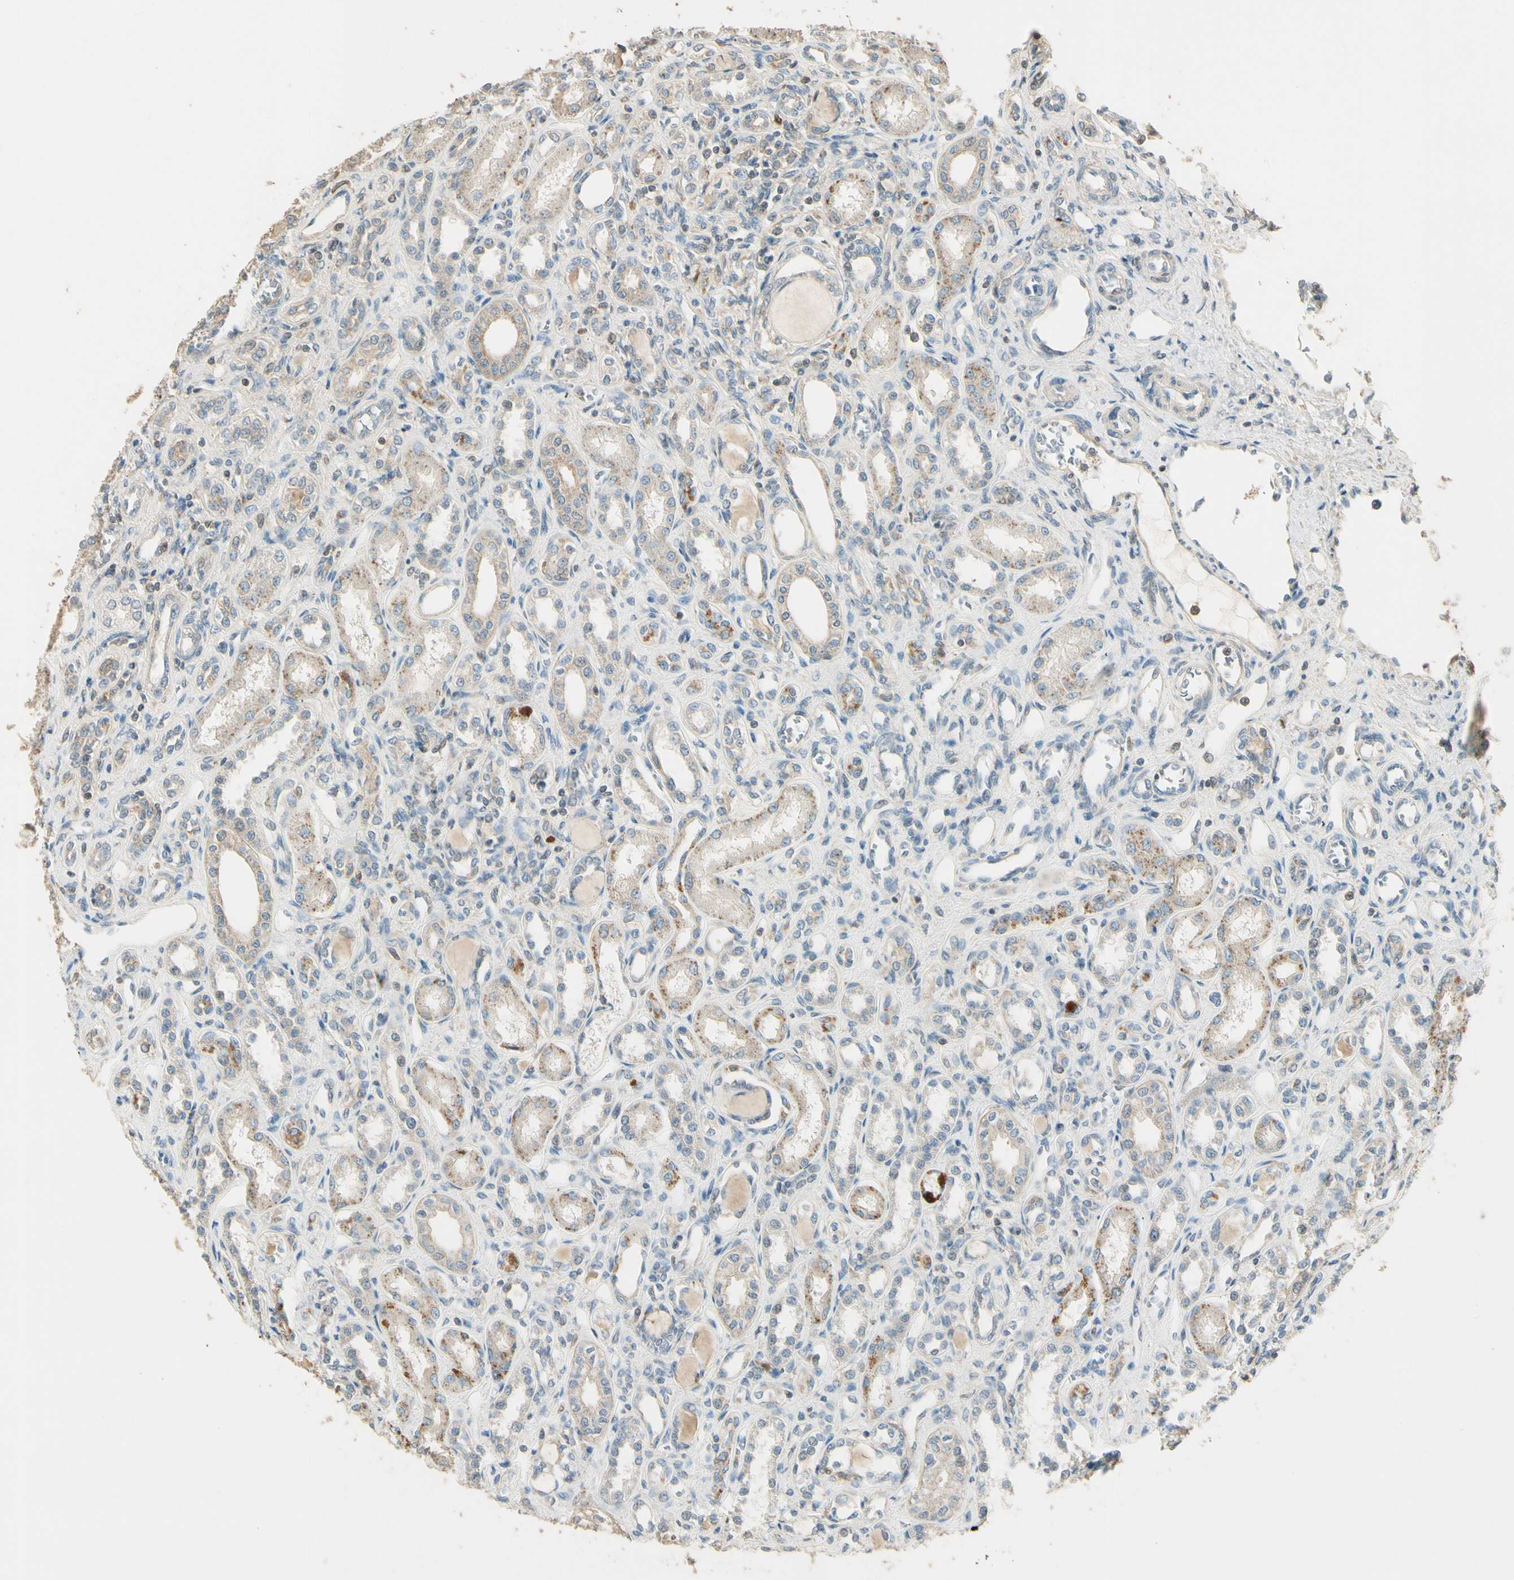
{"staining": {"intensity": "weak", "quantity": "25%-75%", "location": "cytoplasmic/membranous"}, "tissue": "kidney", "cell_type": "Cells in glomeruli", "image_type": "normal", "snomed": [{"axis": "morphology", "description": "Normal tissue, NOS"}, {"axis": "topography", "description": "Kidney"}], "caption": "Immunohistochemistry (IHC) of benign kidney demonstrates low levels of weak cytoplasmic/membranous positivity in about 25%-75% of cells in glomeruli. The protein of interest is stained brown, and the nuclei are stained in blue (DAB (3,3'-diaminobenzidine) IHC with brightfield microscopy, high magnification).", "gene": "PLXNA1", "patient": {"sex": "male", "age": 7}}